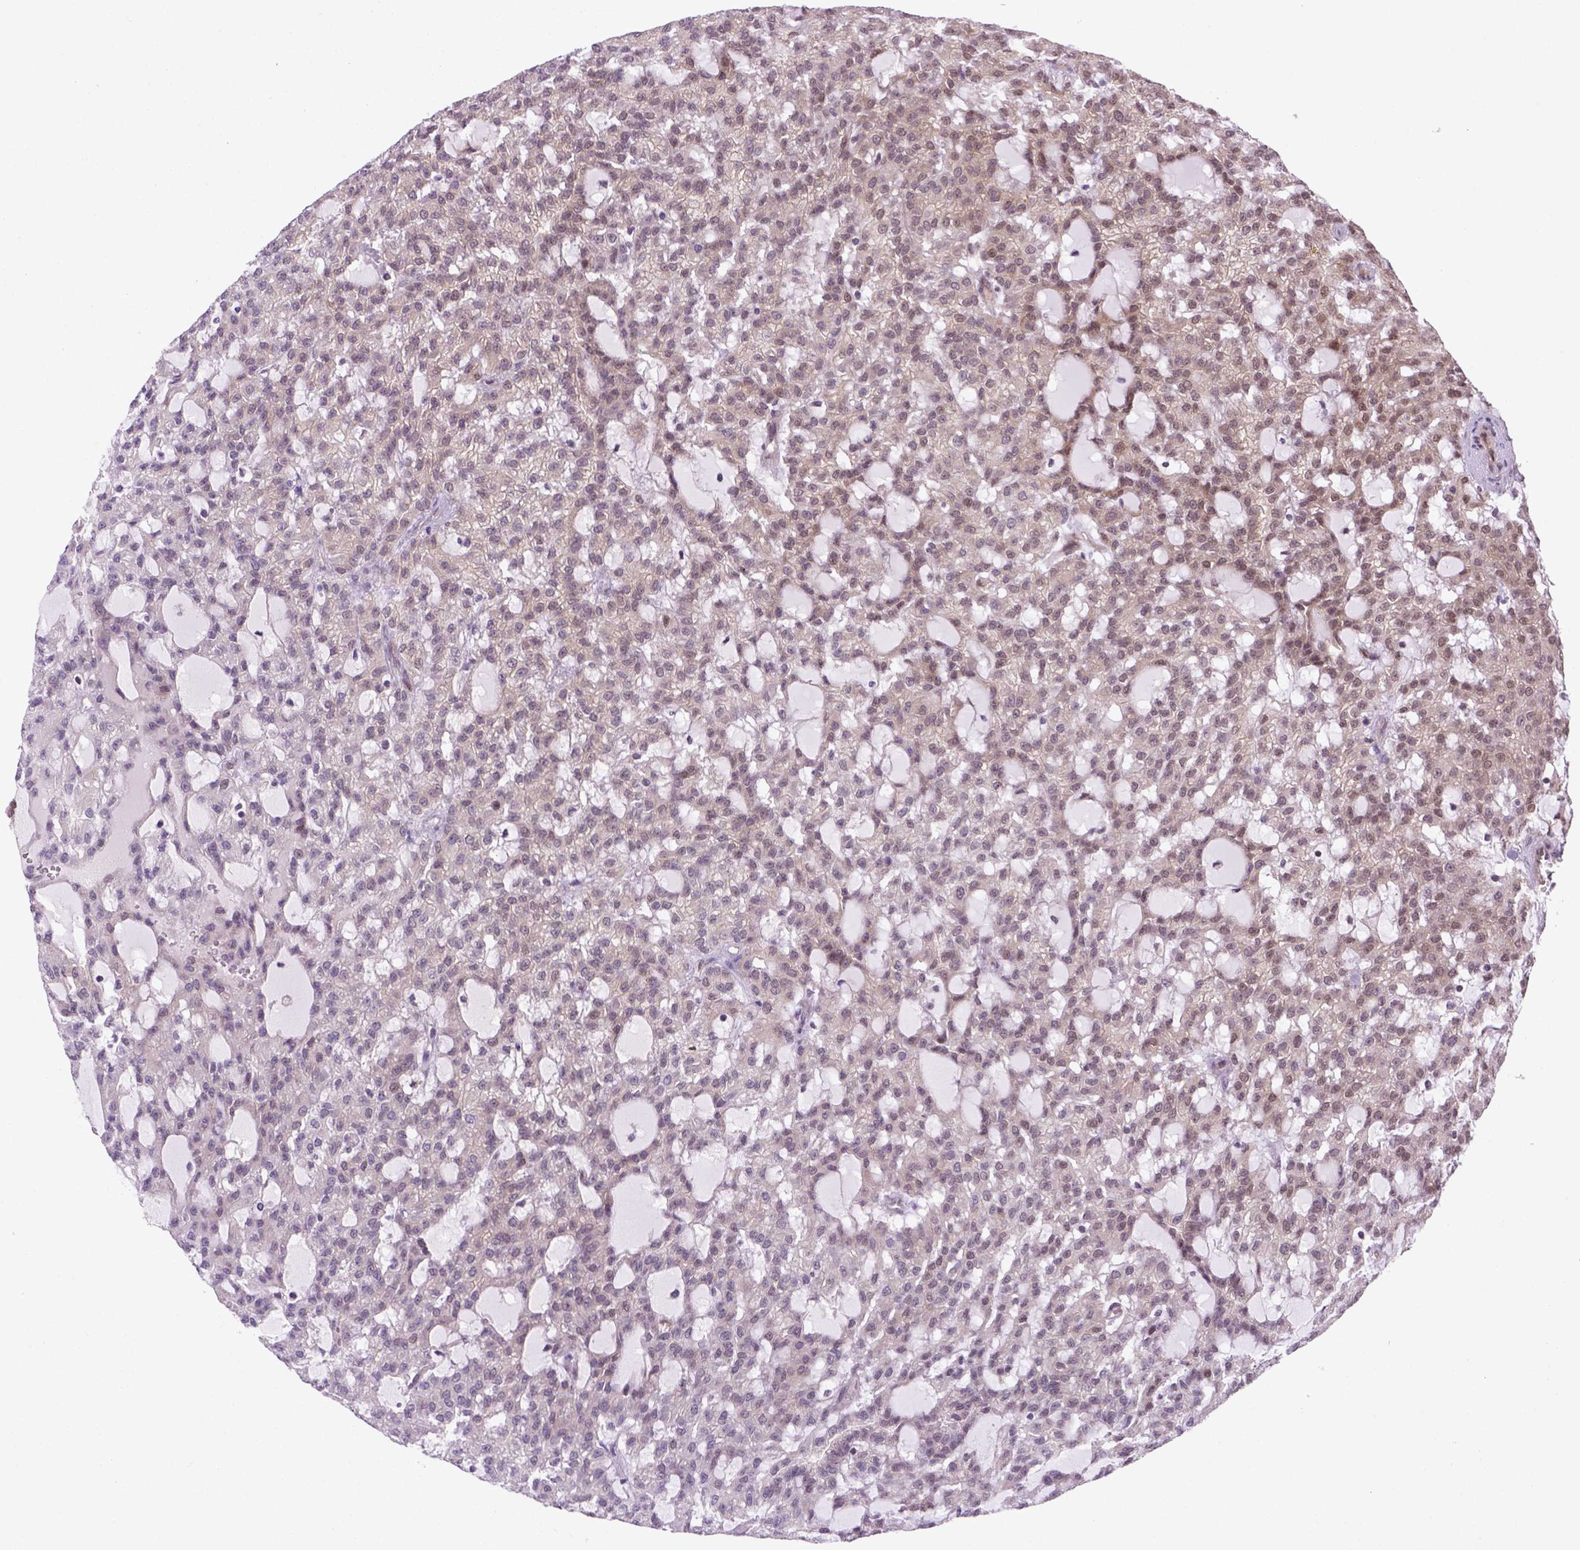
{"staining": {"intensity": "weak", "quantity": "<25%", "location": "cytoplasmic/membranous"}, "tissue": "renal cancer", "cell_type": "Tumor cells", "image_type": "cancer", "snomed": [{"axis": "morphology", "description": "Adenocarcinoma, NOS"}, {"axis": "topography", "description": "Kidney"}], "caption": "Human renal cancer (adenocarcinoma) stained for a protein using immunohistochemistry shows no expression in tumor cells.", "gene": "MGMT", "patient": {"sex": "male", "age": 63}}